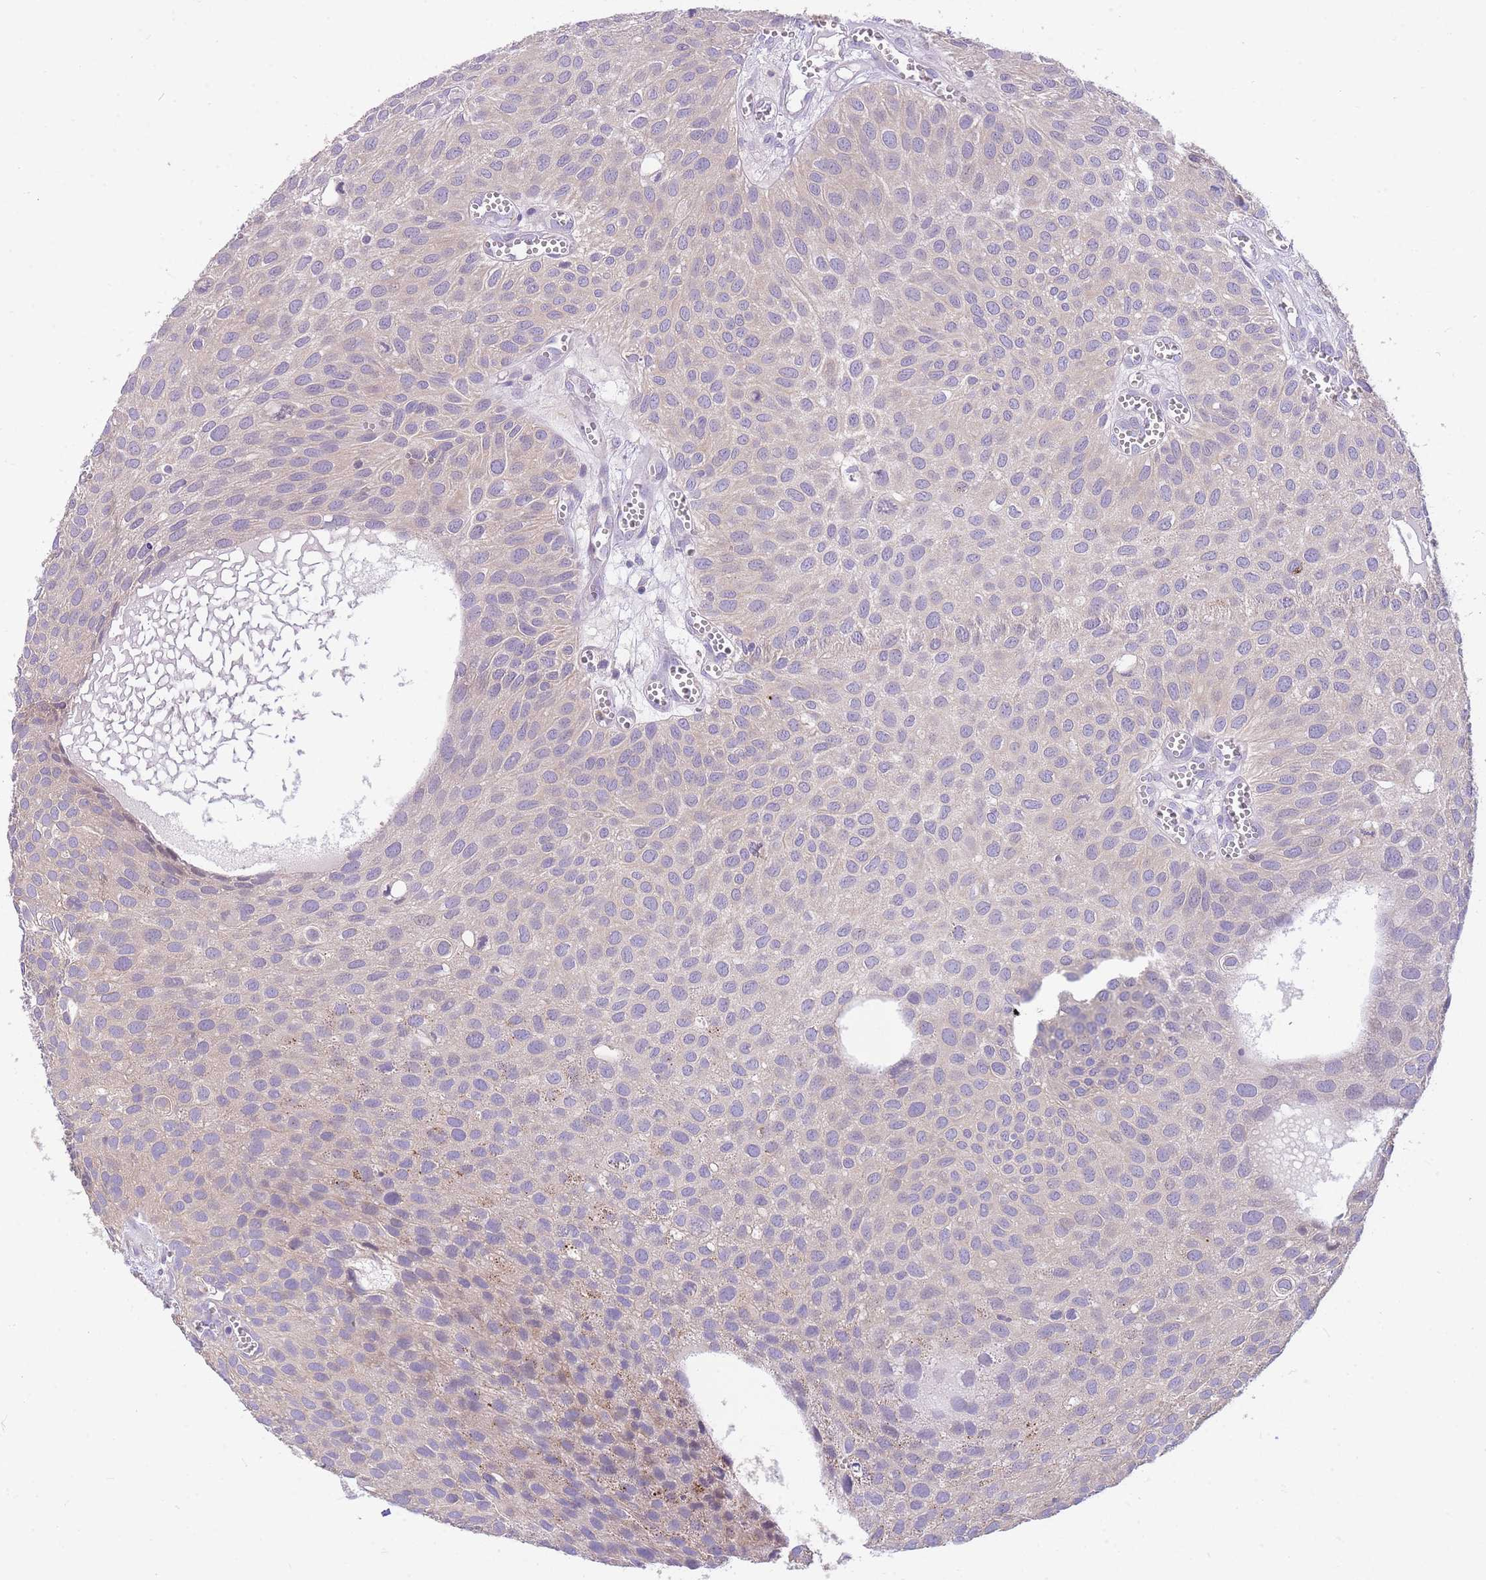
{"staining": {"intensity": "negative", "quantity": "none", "location": "none"}, "tissue": "urothelial cancer", "cell_type": "Tumor cells", "image_type": "cancer", "snomed": [{"axis": "morphology", "description": "Urothelial carcinoma, Low grade"}, {"axis": "topography", "description": "Urinary bladder"}], "caption": "An immunohistochemistry (IHC) histopathology image of urothelial cancer is shown. There is no staining in tumor cells of urothelial cancer.", "gene": "OR5T1", "patient": {"sex": "male", "age": 88}}